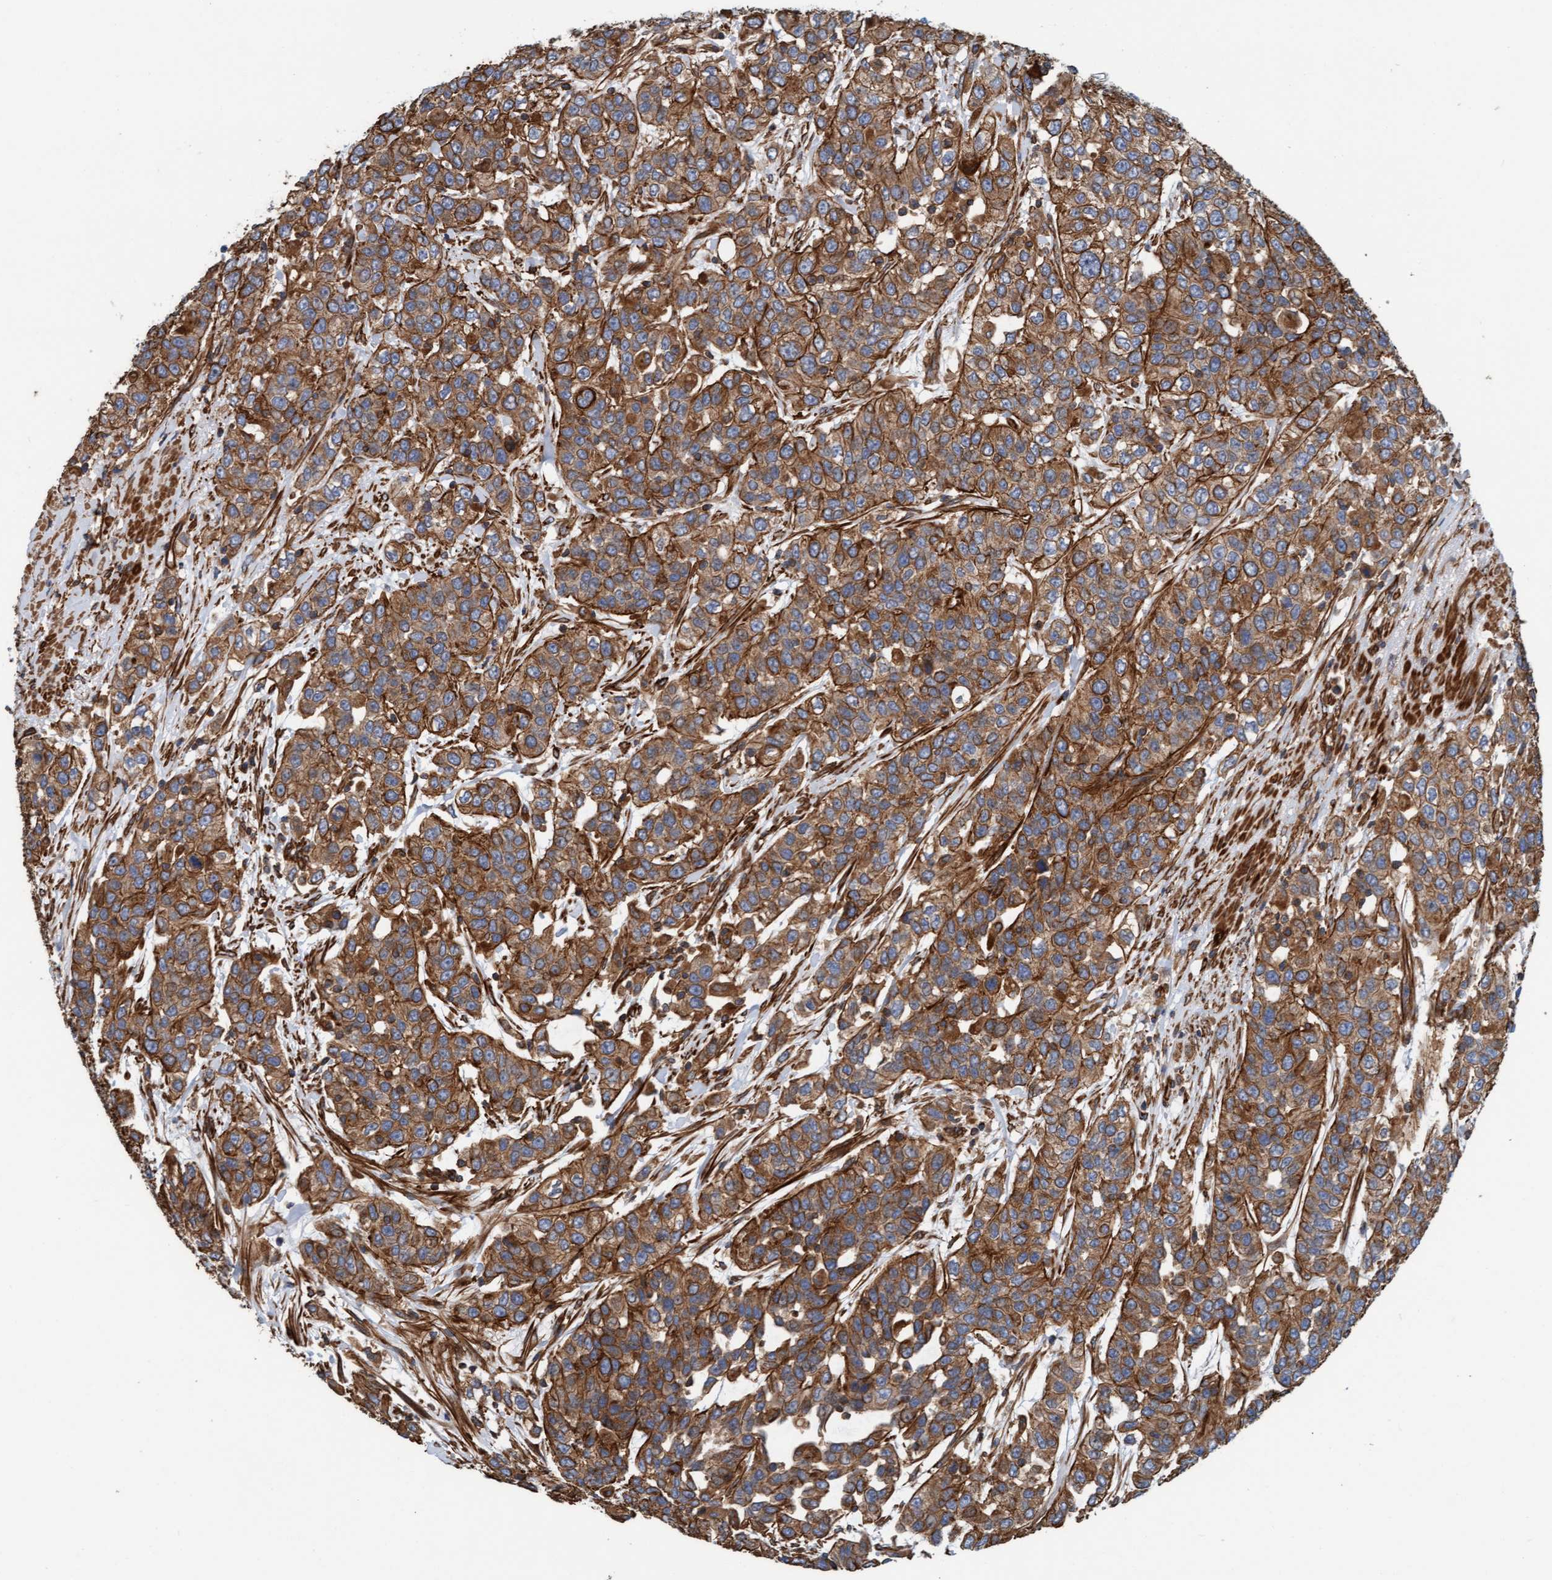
{"staining": {"intensity": "strong", "quantity": ">75%", "location": "cytoplasmic/membranous"}, "tissue": "urothelial cancer", "cell_type": "Tumor cells", "image_type": "cancer", "snomed": [{"axis": "morphology", "description": "Urothelial carcinoma, High grade"}, {"axis": "topography", "description": "Urinary bladder"}], "caption": "This histopathology image reveals urothelial cancer stained with immunohistochemistry (IHC) to label a protein in brown. The cytoplasmic/membranous of tumor cells show strong positivity for the protein. Nuclei are counter-stained blue.", "gene": "STXBP4", "patient": {"sex": "female", "age": 80}}